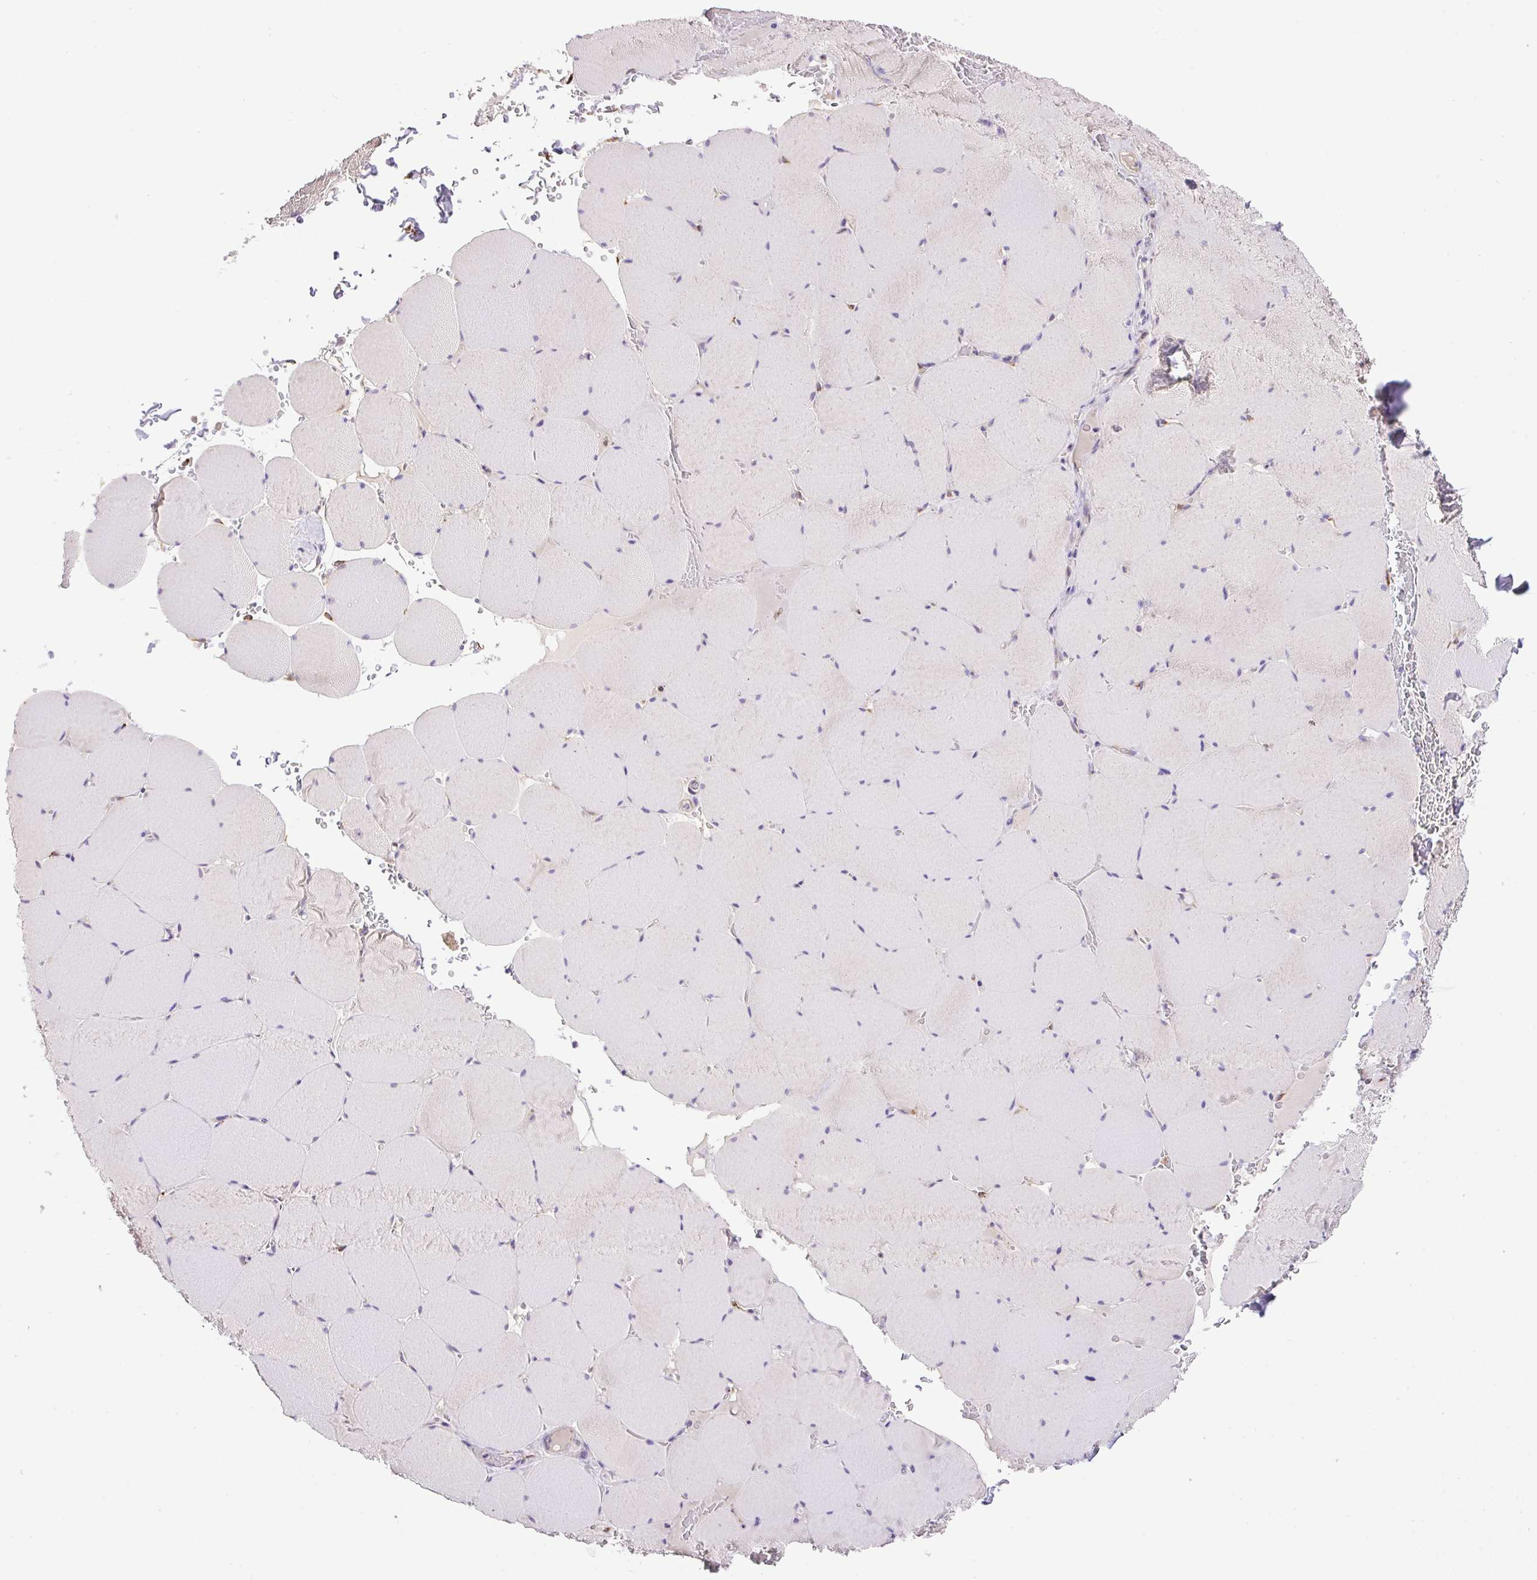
{"staining": {"intensity": "negative", "quantity": "none", "location": "none"}, "tissue": "skeletal muscle", "cell_type": "Myocytes", "image_type": "normal", "snomed": [{"axis": "morphology", "description": "Normal tissue, NOS"}, {"axis": "topography", "description": "Skeletal muscle"}, {"axis": "topography", "description": "Head-Neck"}], "caption": "Immunohistochemistry of benign human skeletal muscle exhibits no staining in myocytes.", "gene": "POFUT1", "patient": {"sex": "male", "age": 66}}